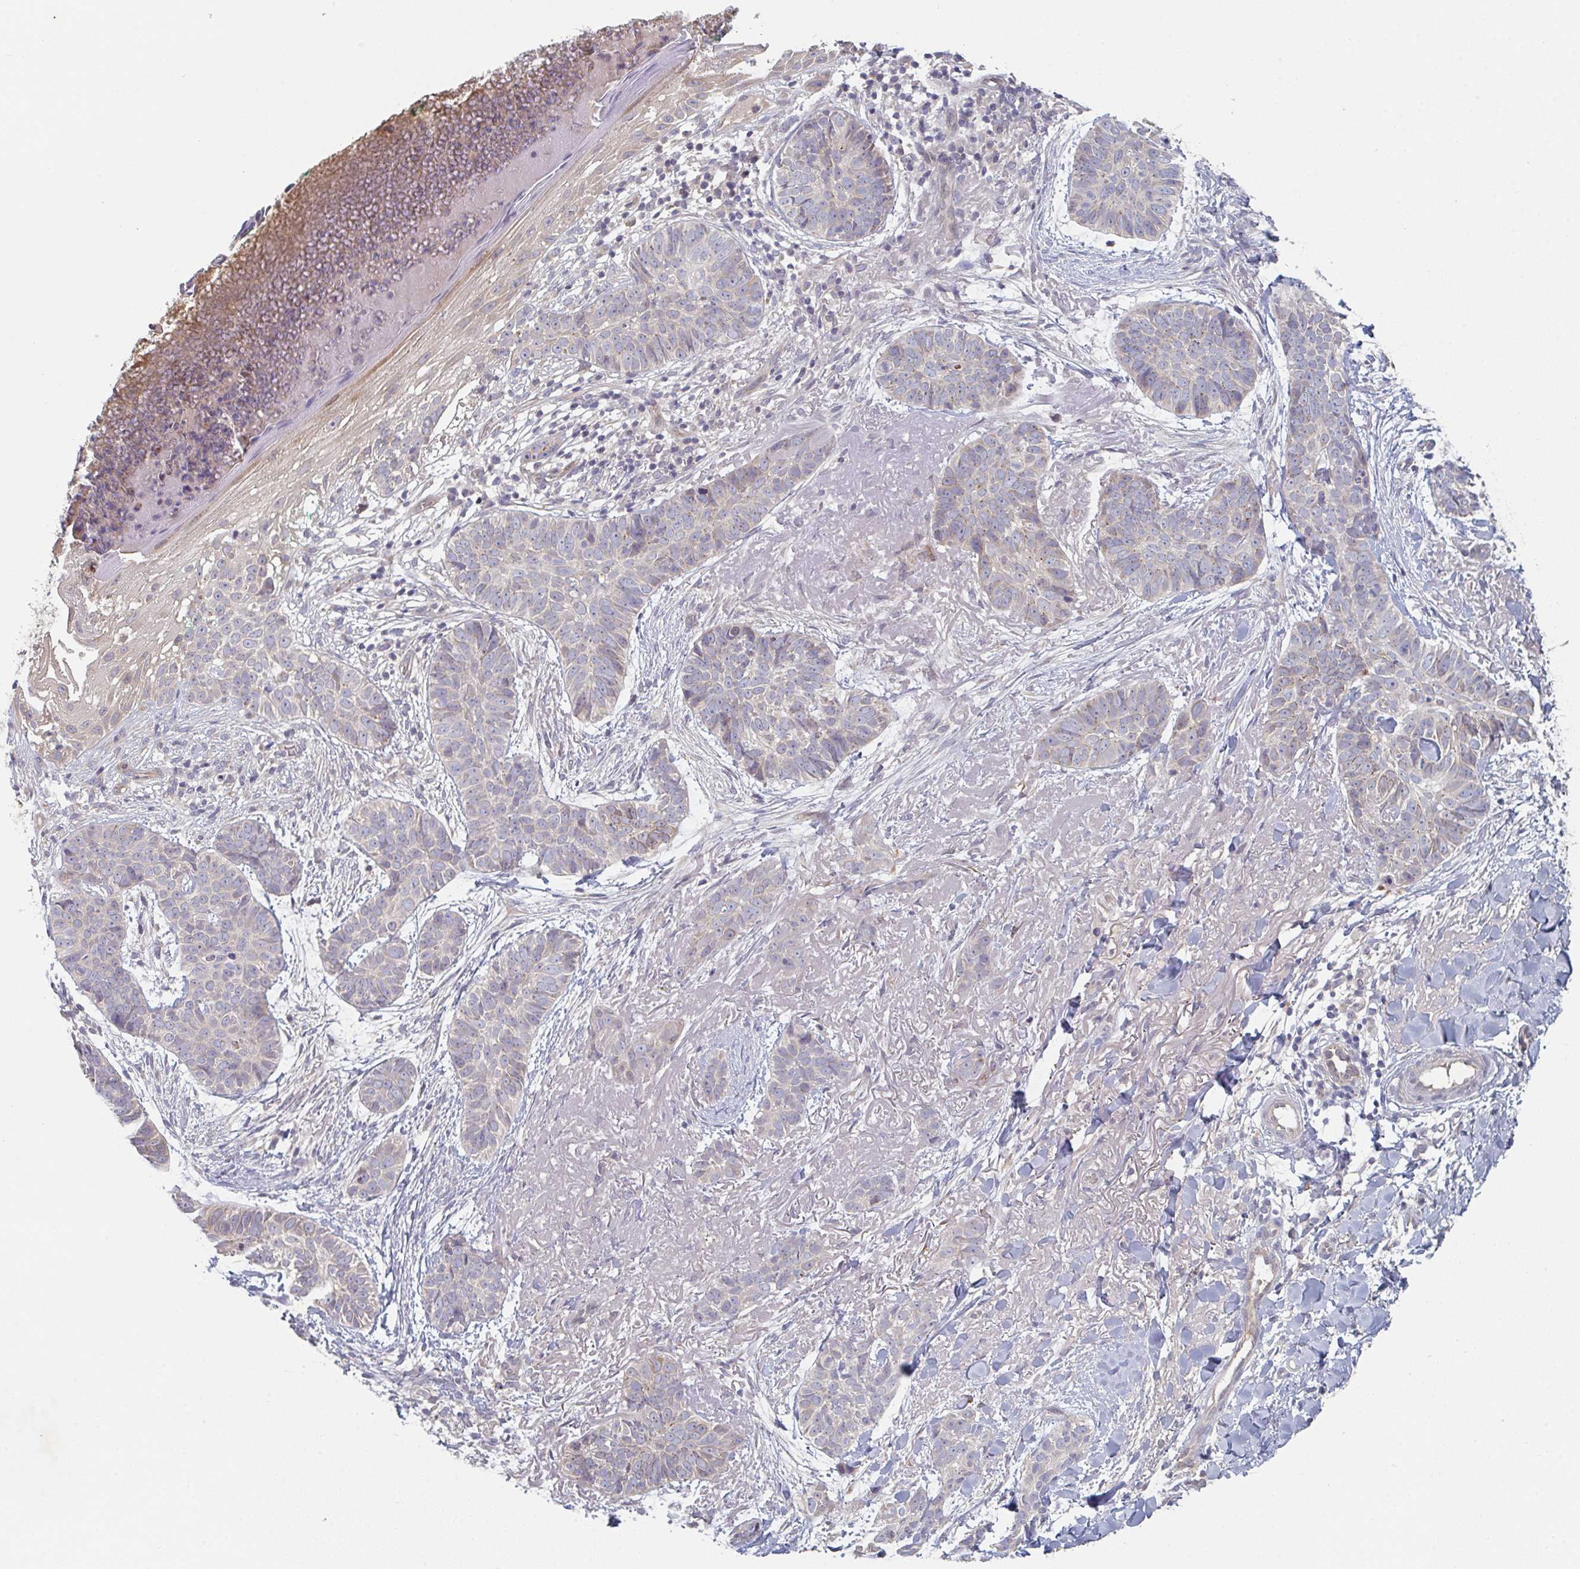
{"staining": {"intensity": "negative", "quantity": "none", "location": "none"}, "tissue": "skin cancer", "cell_type": "Tumor cells", "image_type": "cancer", "snomed": [{"axis": "morphology", "description": "Basal cell carcinoma"}, {"axis": "topography", "description": "Skin"}, {"axis": "topography", "description": "Skin of face"}, {"axis": "topography", "description": "Skin of nose"}], "caption": "Immunohistochemistry (IHC) micrograph of skin basal cell carcinoma stained for a protein (brown), which demonstrates no positivity in tumor cells.", "gene": "ELOVL1", "patient": {"sex": "female", "age": 86}}